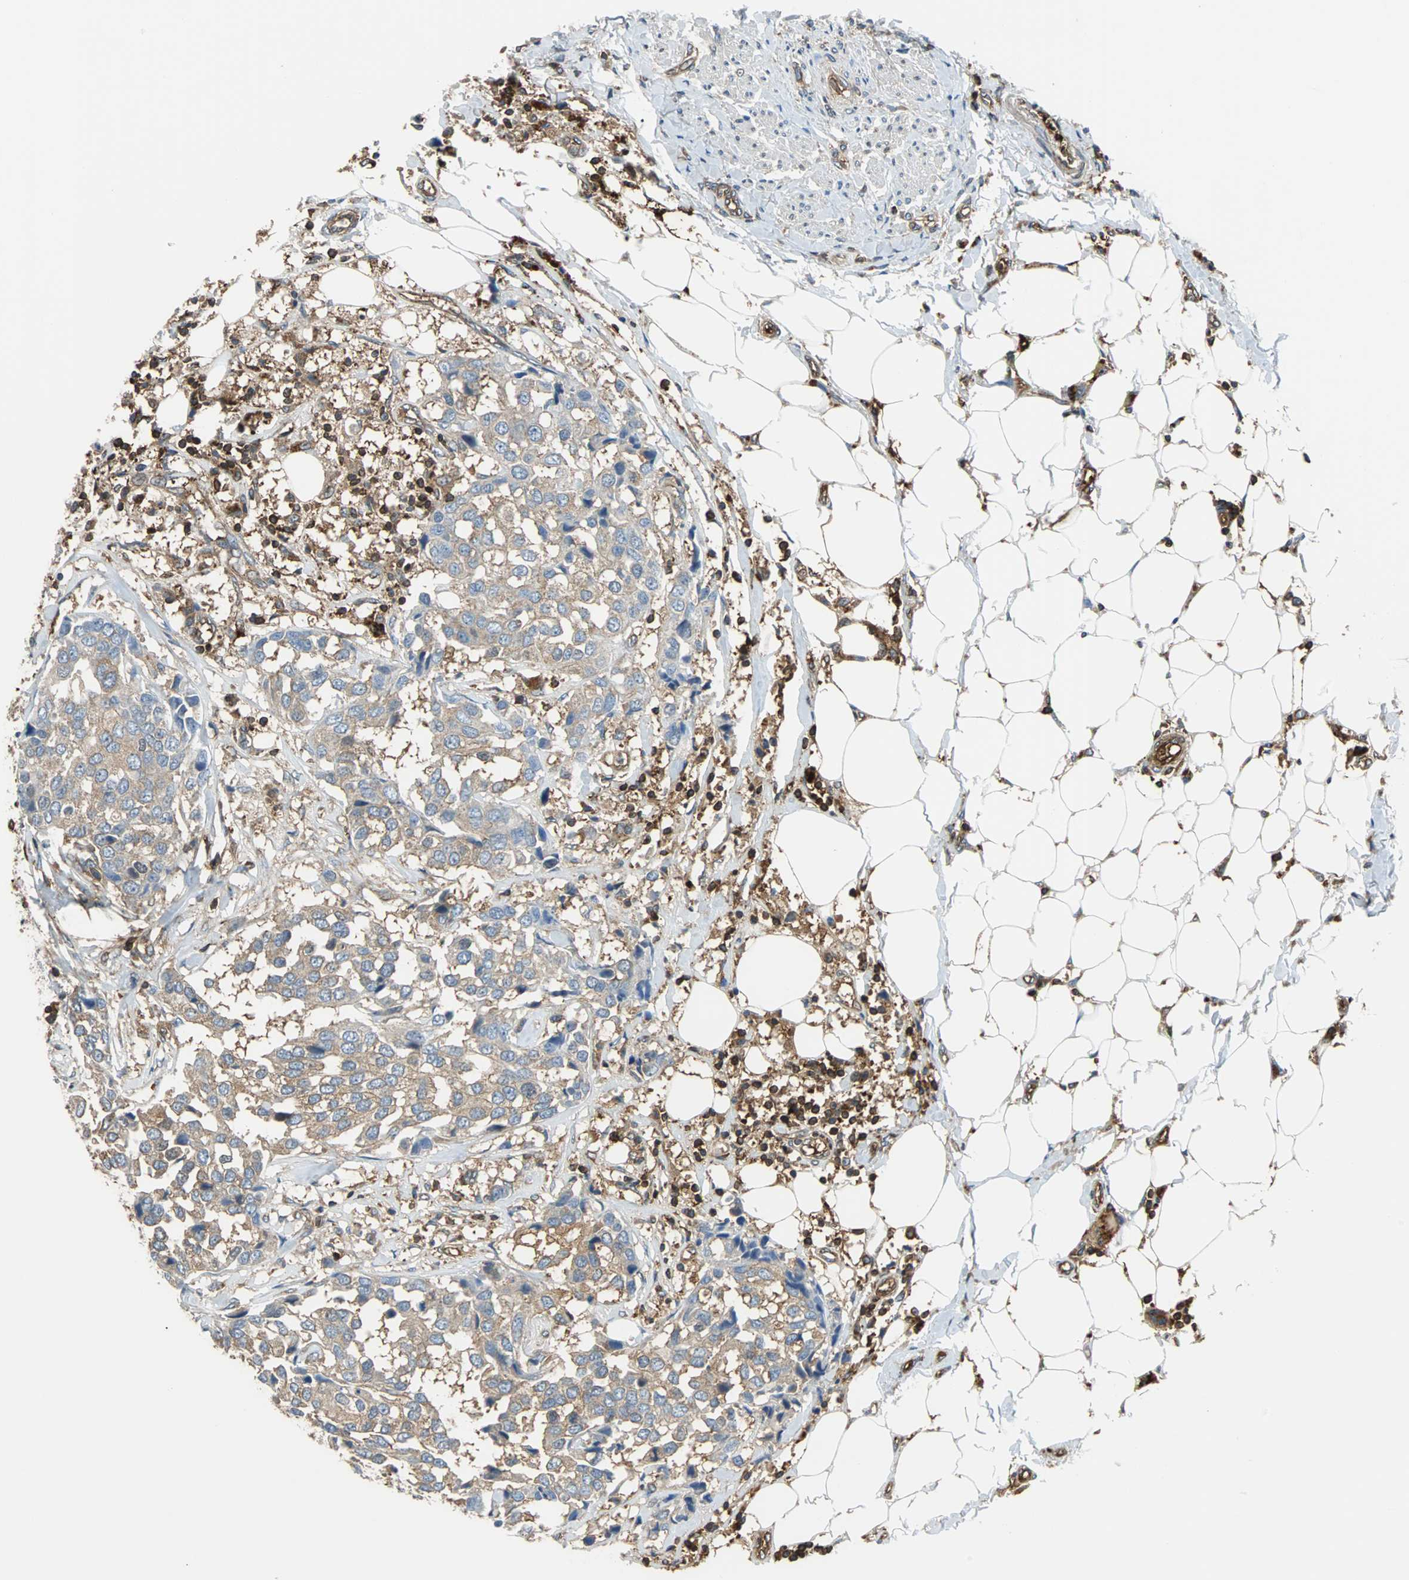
{"staining": {"intensity": "weak", "quantity": ">75%", "location": "cytoplasmic/membranous"}, "tissue": "breast cancer", "cell_type": "Tumor cells", "image_type": "cancer", "snomed": [{"axis": "morphology", "description": "Duct carcinoma"}, {"axis": "topography", "description": "Breast"}], "caption": "High-power microscopy captured an immunohistochemistry image of infiltrating ductal carcinoma (breast), revealing weak cytoplasmic/membranous staining in approximately >75% of tumor cells. (Stains: DAB (3,3'-diaminobenzidine) in brown, nuclei in blue, Microscopy: brightfield microscopy at high magnification).", "gene": "RELA", "patient": {"sex": "female", "age": 80}}